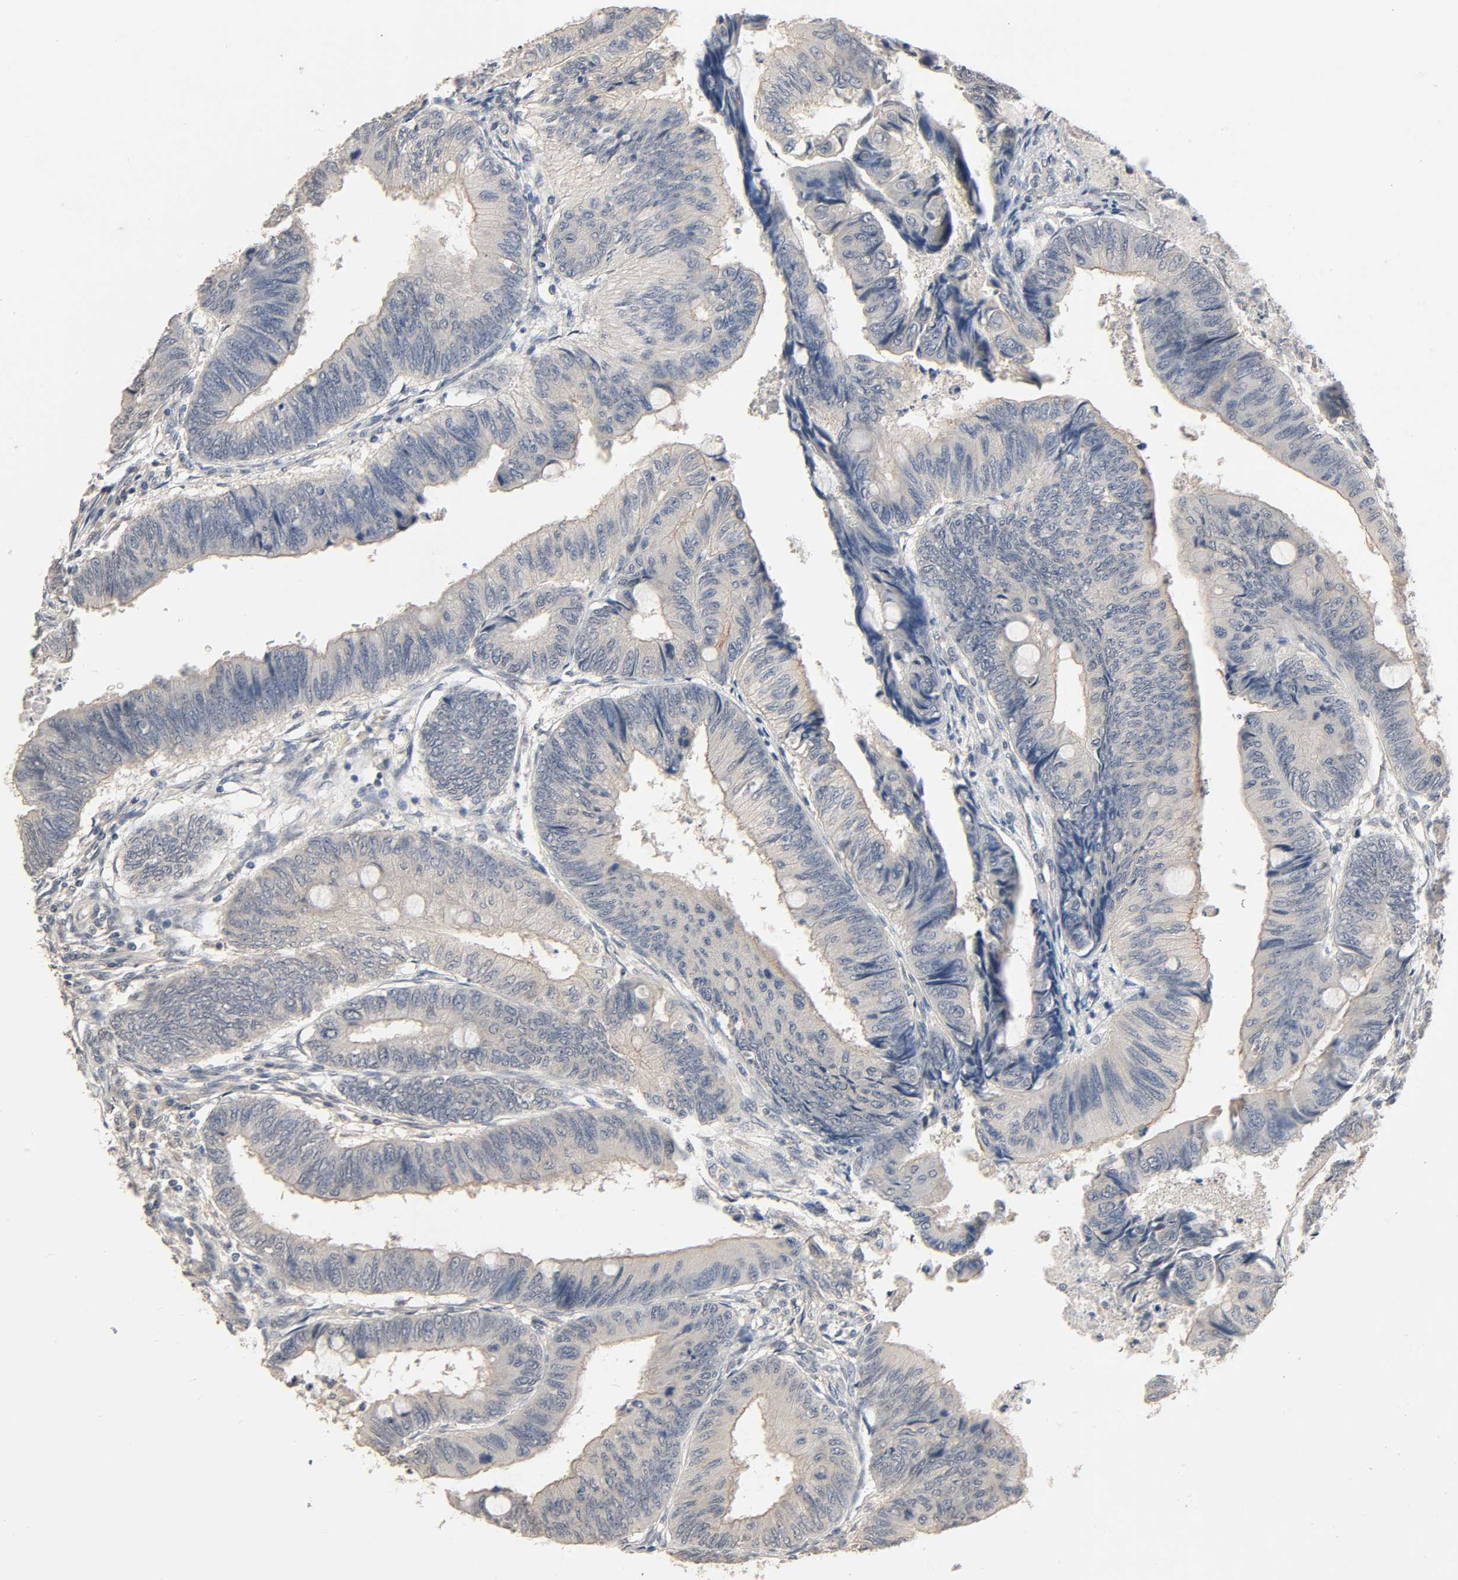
{"staining": {"intensity": "negative", "quantity": "none", "location": "none"}, "tissue": "colorectal cancer", "cell_type": "Tumor cells", "image_type": "cancer", "snomed": [{"axis": "morphology", "description": "Normal tissue, NOS"}, {"axis": "morphology", "description": "Adenocarcinoma, NOS"}, {"axis": "topography", "description": "Rectum"}, {"axis": "topography", "description": "Peripheral nerve tissue"}], "caption": "A high-resolution micrograph shows immunohistochemistry staining of colorectal cancer (adenocarcinoma), which reveals no significant positivity in tumor cells.", "gene": "MAGEA8", "patient": {"sex": "male", "age": 92}}